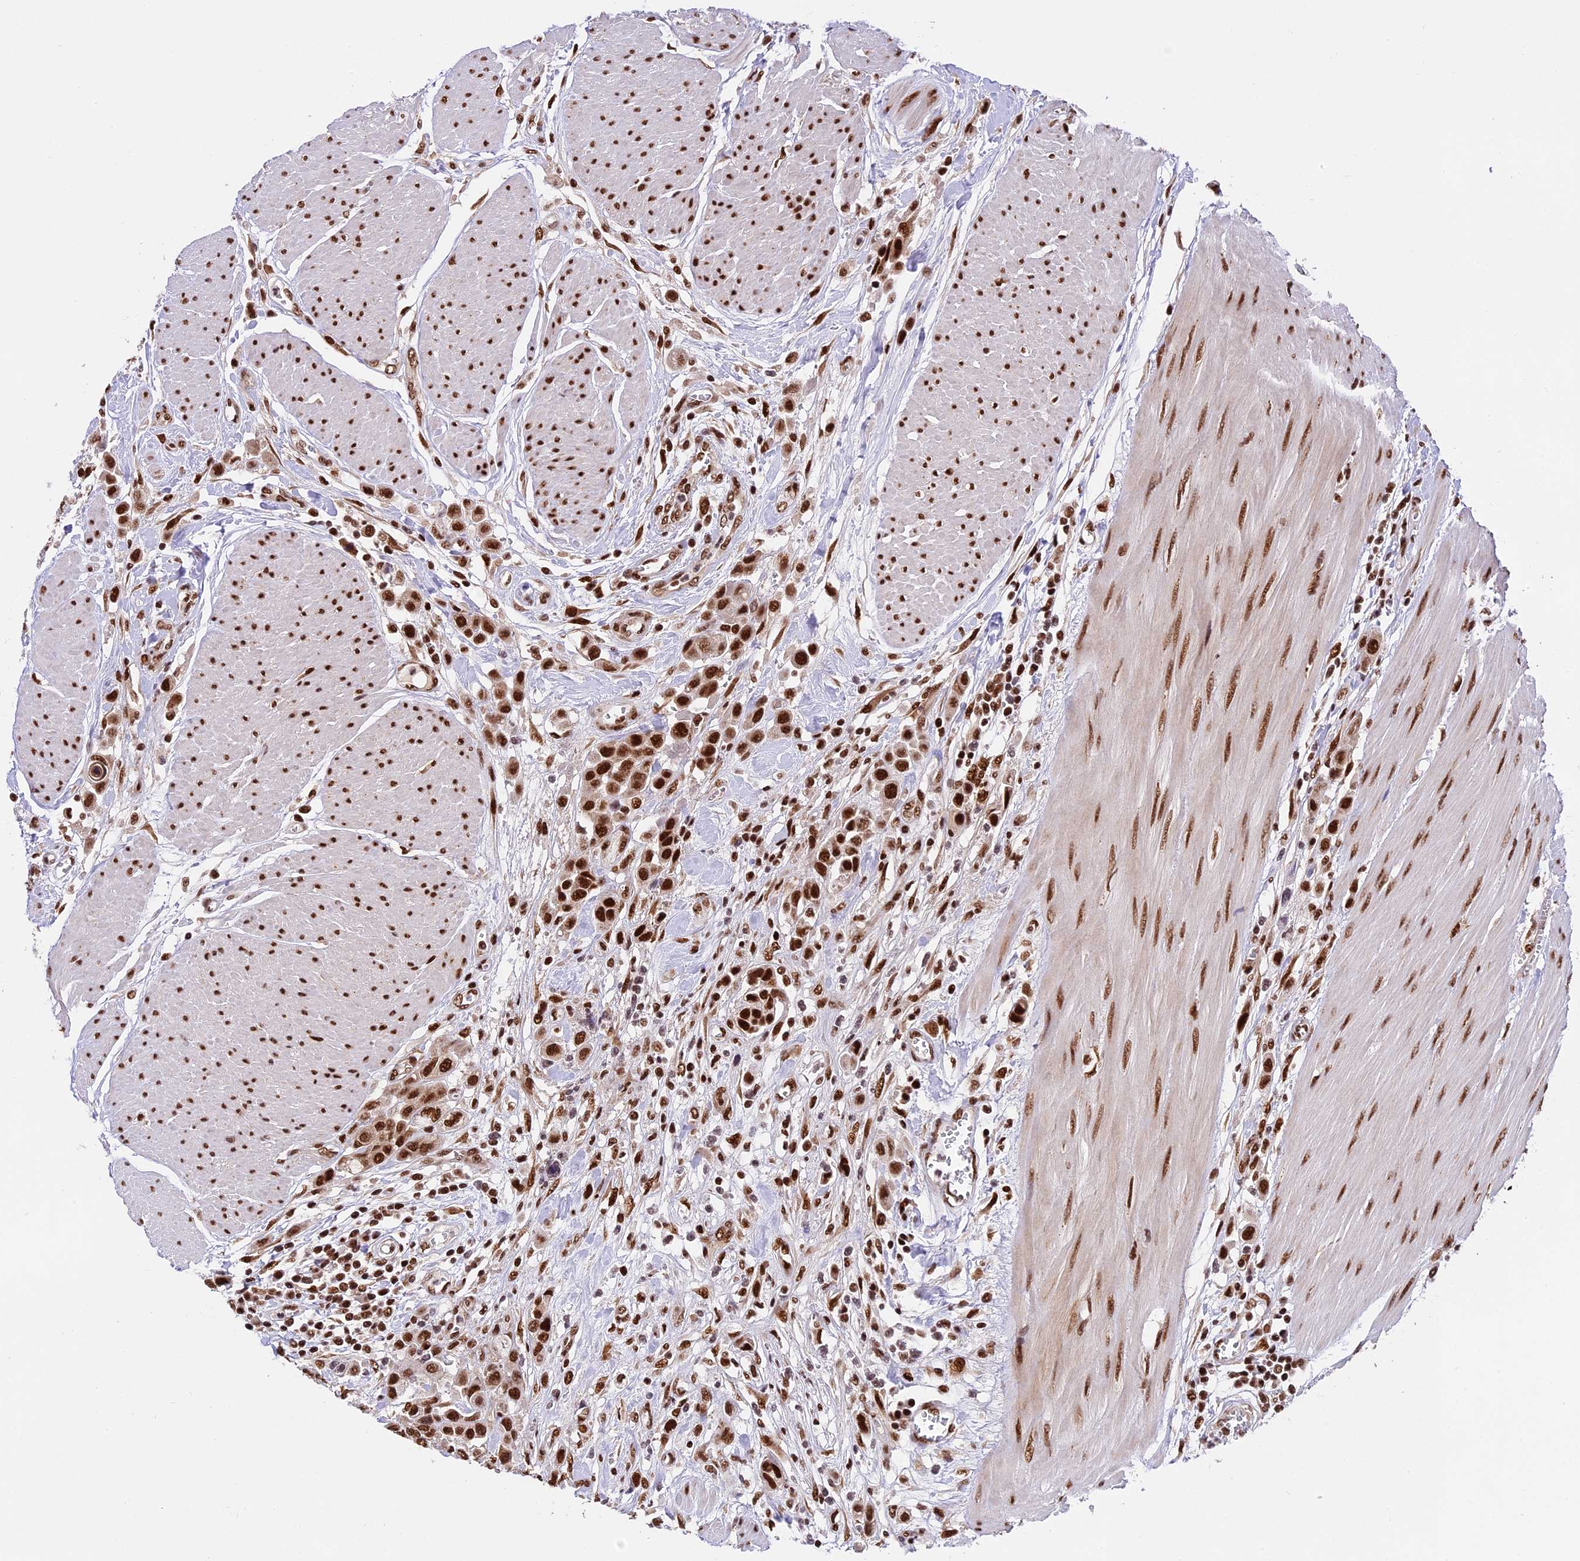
{"staining": {"intensity": "strong", "quantity": ">75%", "location": "nuclear"}, "tissue": "urothelial cancer", "cell_type": "Tumor cells", "image_type": "cancer", "snomed": [{"axis": "morphology", "description": "Urothelial carcinoma, High grade"}, {"axis": "topography", "description": "Urinary bladder"}], "caption": "Protein expression analysis of urothelial cancer displays strong nuclear positivity in approximately >75% of tumor cells. (DAB = brown stain, brightfield microscopy at high magnification).", "gene": "RAMAC", "patient": {"sex": "male", "age": 50}}